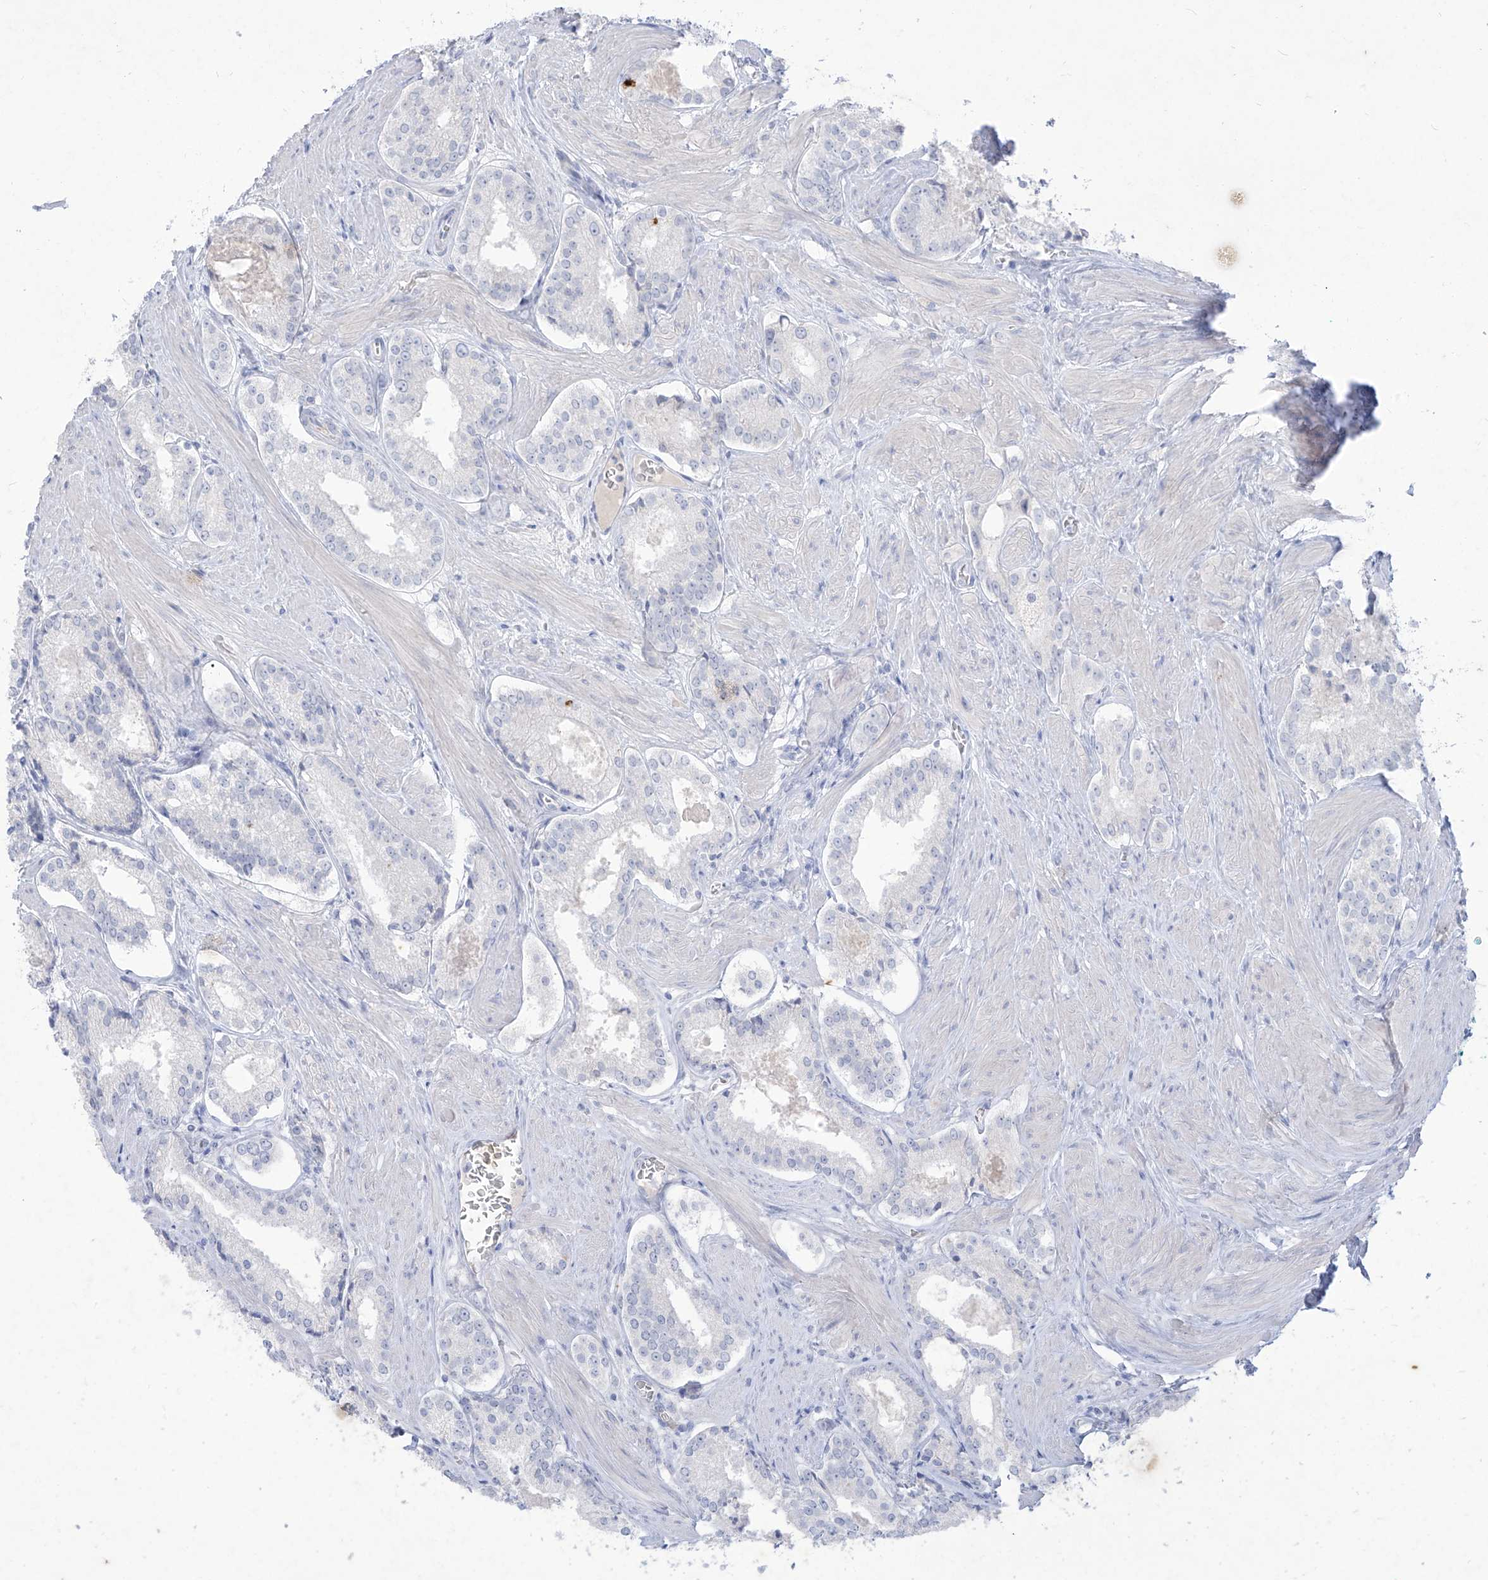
{"staining": {"intensity": "negative", "quantity": "none", "location": "none"}, "tissue": "prostate cancer", "cell_type": "Tumor cells", "image_type": "cancer", "snomed": [{"axis": "morphology", "description": "Adenocarcinoma, Low grade"}, {"axis": "topography", "description": "Prostate"}], "caption": "Human prostate cancer (adenocarcinoma (low-grade)) stained for a protein using immunohistochemistry demonstrates no positivity in tumor cells.", "gene": "TGM4", "patient": {"sex": "male", "age": 54}}